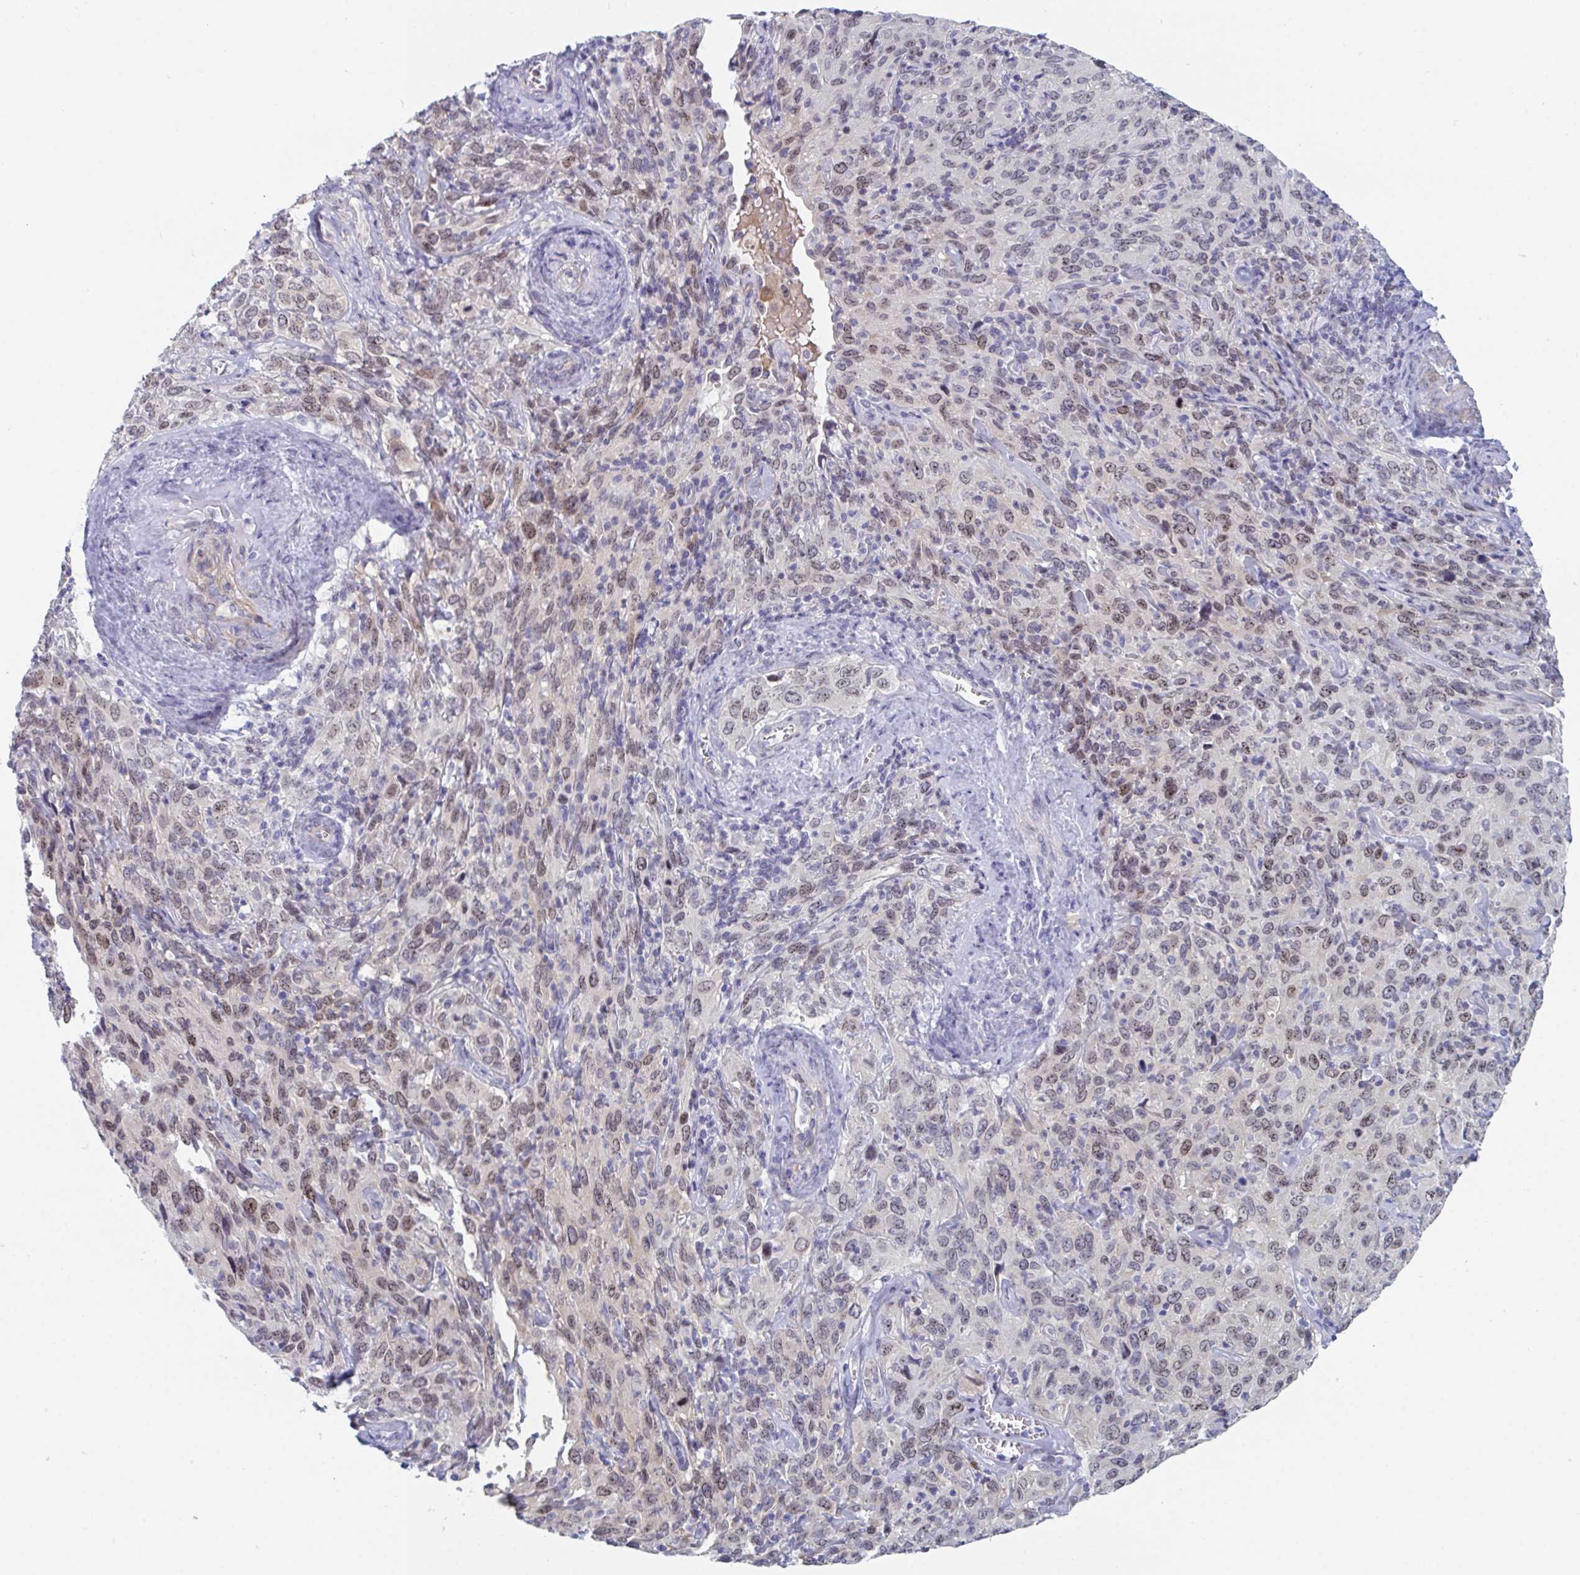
{"staining": {"intensity": "moderate", "quantity": "25%-75%", "location": "nuclear"}, "tissue": "cervical cancer", "cell_type": "Tumor cells", "image_type": "cancer", "snomed": [{"axis": "morphology", "description": "Normal tissue, NOS"}, {"axis": "morphology", "description": "Squamous cell carcinoma, NOS"}, {"axis": "topography", "description": "Cervix"}], "caption": "This micrograph displays immunohistochemistry staining of human cervical squamous cell carcinoma, with medium moderate nuclear expression in about 25%-75% of tumor cells.", "gene": "CENPT", "patient": {"sex": "female", "age": 51}}